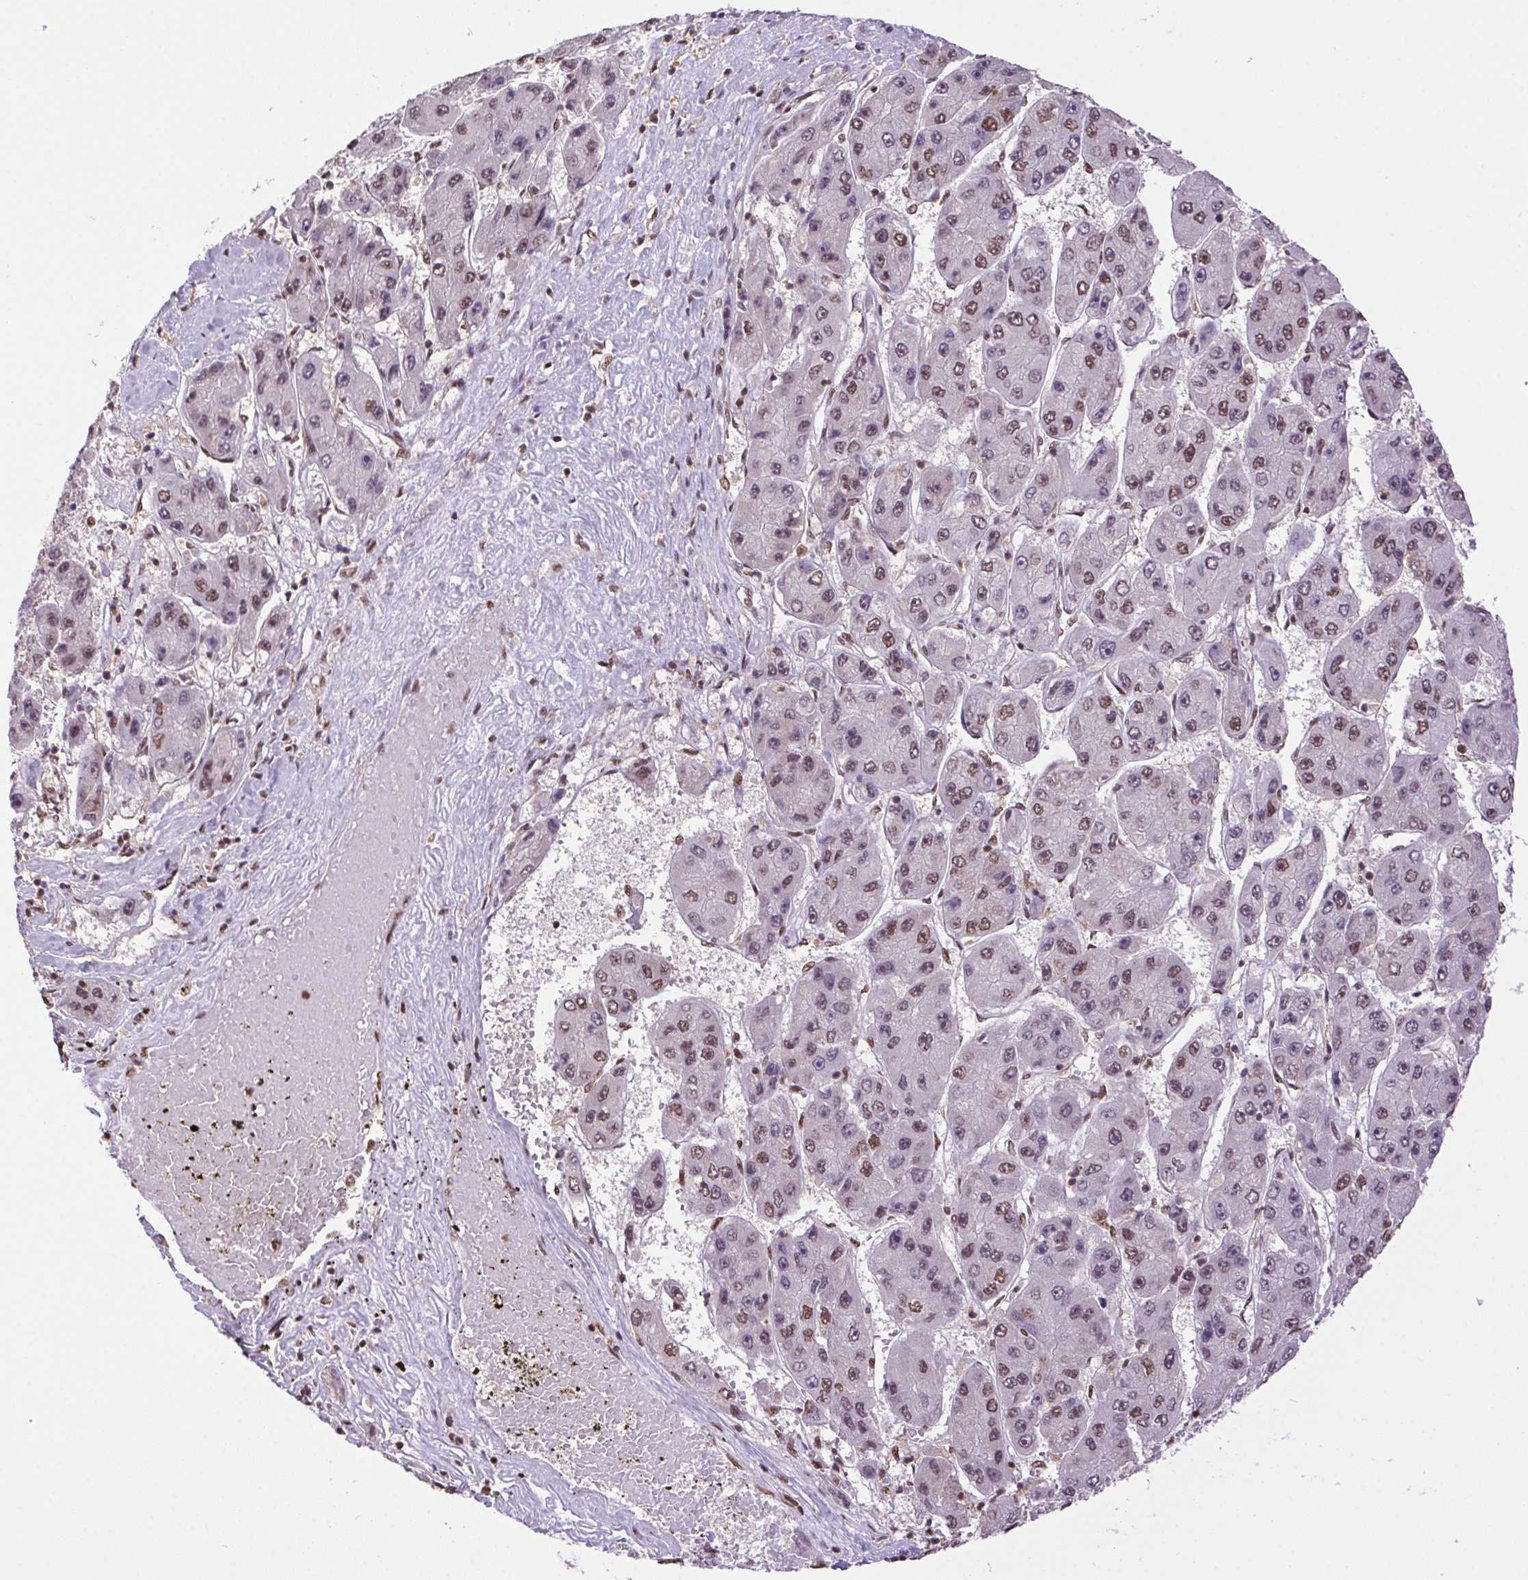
{"staining": {"intensity": "moderate", "quantity": "25%-75%", "location": "nuclear"}, "tissue": "liver cancer", "cell_type": "Tumor cells", "image_type": "cancer", "snomed": [{"axis": "morphology", "description": "Carcinoma, Hepatocellular, NOS"}, {"axis": "topography", "description": "Liver"}], "caption": "Approximately 25%-75% of tumor cells in hepatocellular carcinoma (liver) demonstrate moderate nuclear protein expression as visualized by brown immunohistochemical staining.", "gene": "ZNF207", "patient": {"sex": "female", "age": 61}}